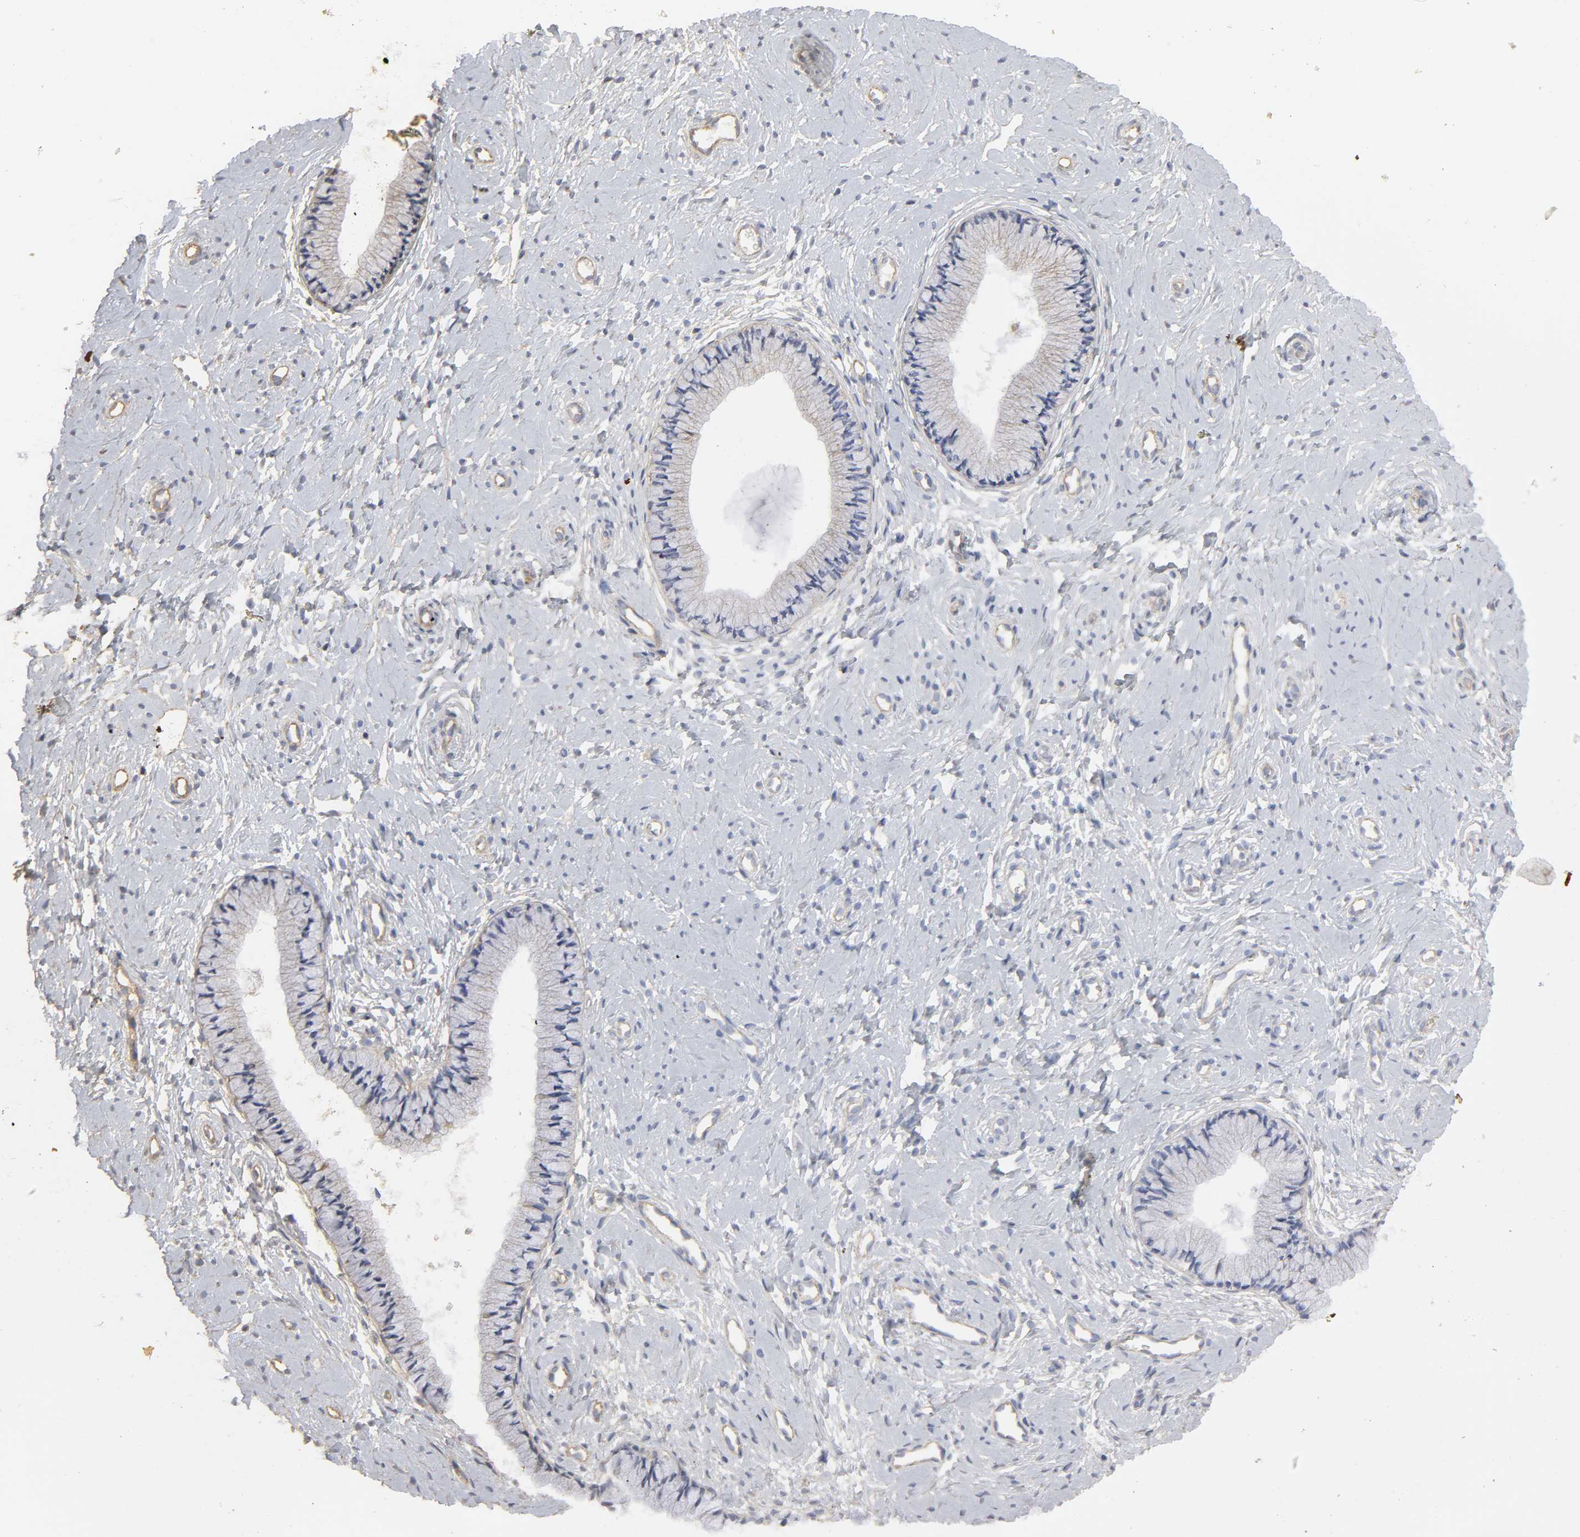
{"staining": {"intensity": "moderate", "quantity": ">75%", "location": "cytoplasmic/membranous"}, "tissue": "cervix", "cell_type": "Glandular cells", "image_type": "normal", "snomed": [{"axis": "morphology", "description": "Normal tissue, NOS"}, {"axis": "topography", "description": "Cervix"}], "caption": "Immunohistochemical staining of unremarkable human cervix reveals medium levels of moderate cytoplasmic/membranous positivity in approximately >75% of glandular cells.", "gene": "SH3GLB1", "patient": {"sex": "female", "age": 46}}